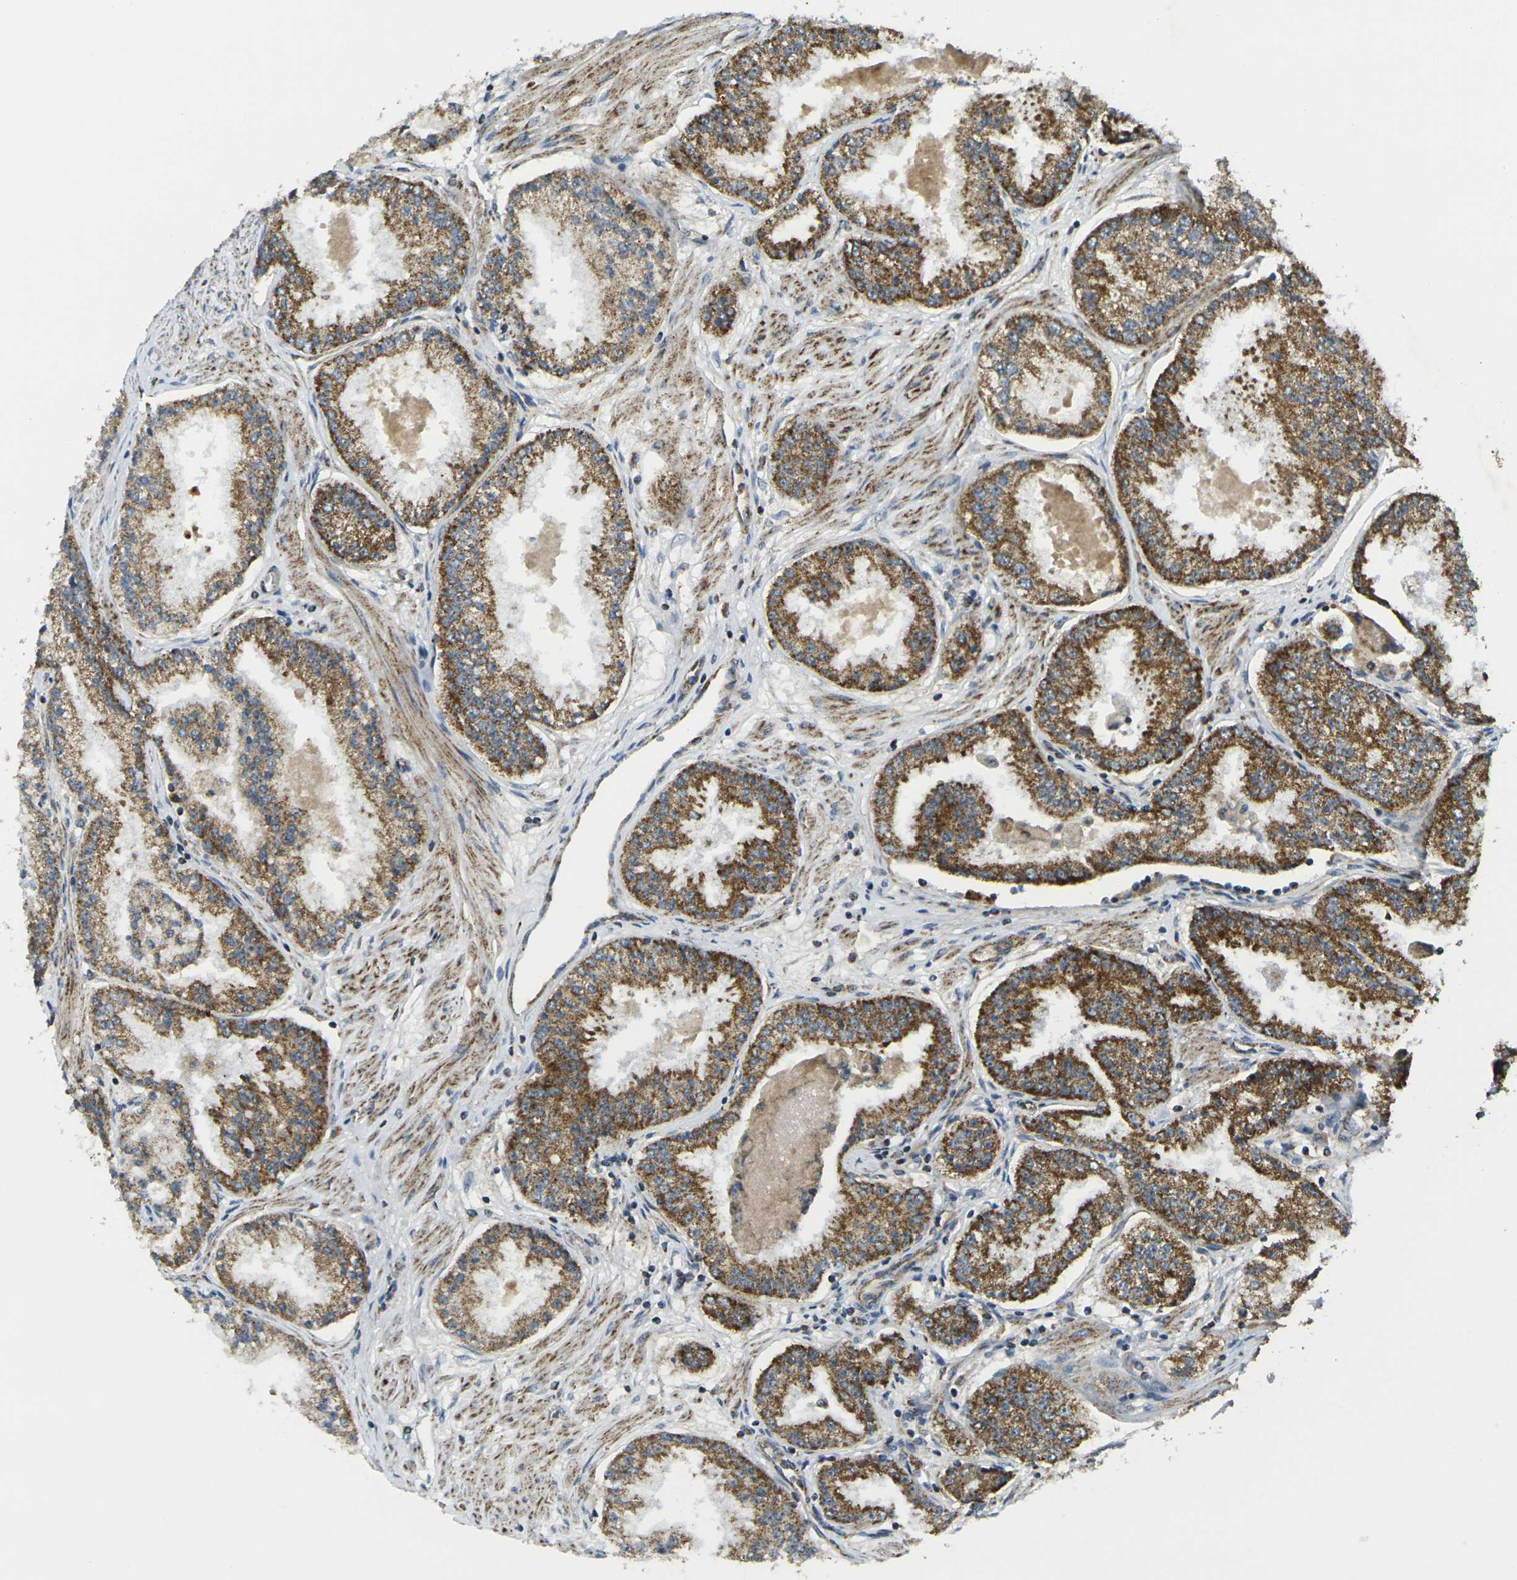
{"staining": {"intensity": "moderate", "quantity": ">75%", "location": "cytoplasmic/membranous"}, "tissue": "prostate cancer", "cell_type": "Tumor cells", "image_type": "cancer", "snomed": [{"axis": "morphology", "description": "Adenocarcinoma, High grade"}, {"axis": "topography", "description": "Prostate"}], "caption": "Immunohistochemistry (IHC) photomicrograph of human prostate adenocarcinoma (high-grade) stained for a protein (brown), which reveals medium levels of moderate cytoplasmic/membranous positivity in about >75% of tumor cells.", "gene": "IGF1R", "patient": {"sex": "male", "age": 61}}